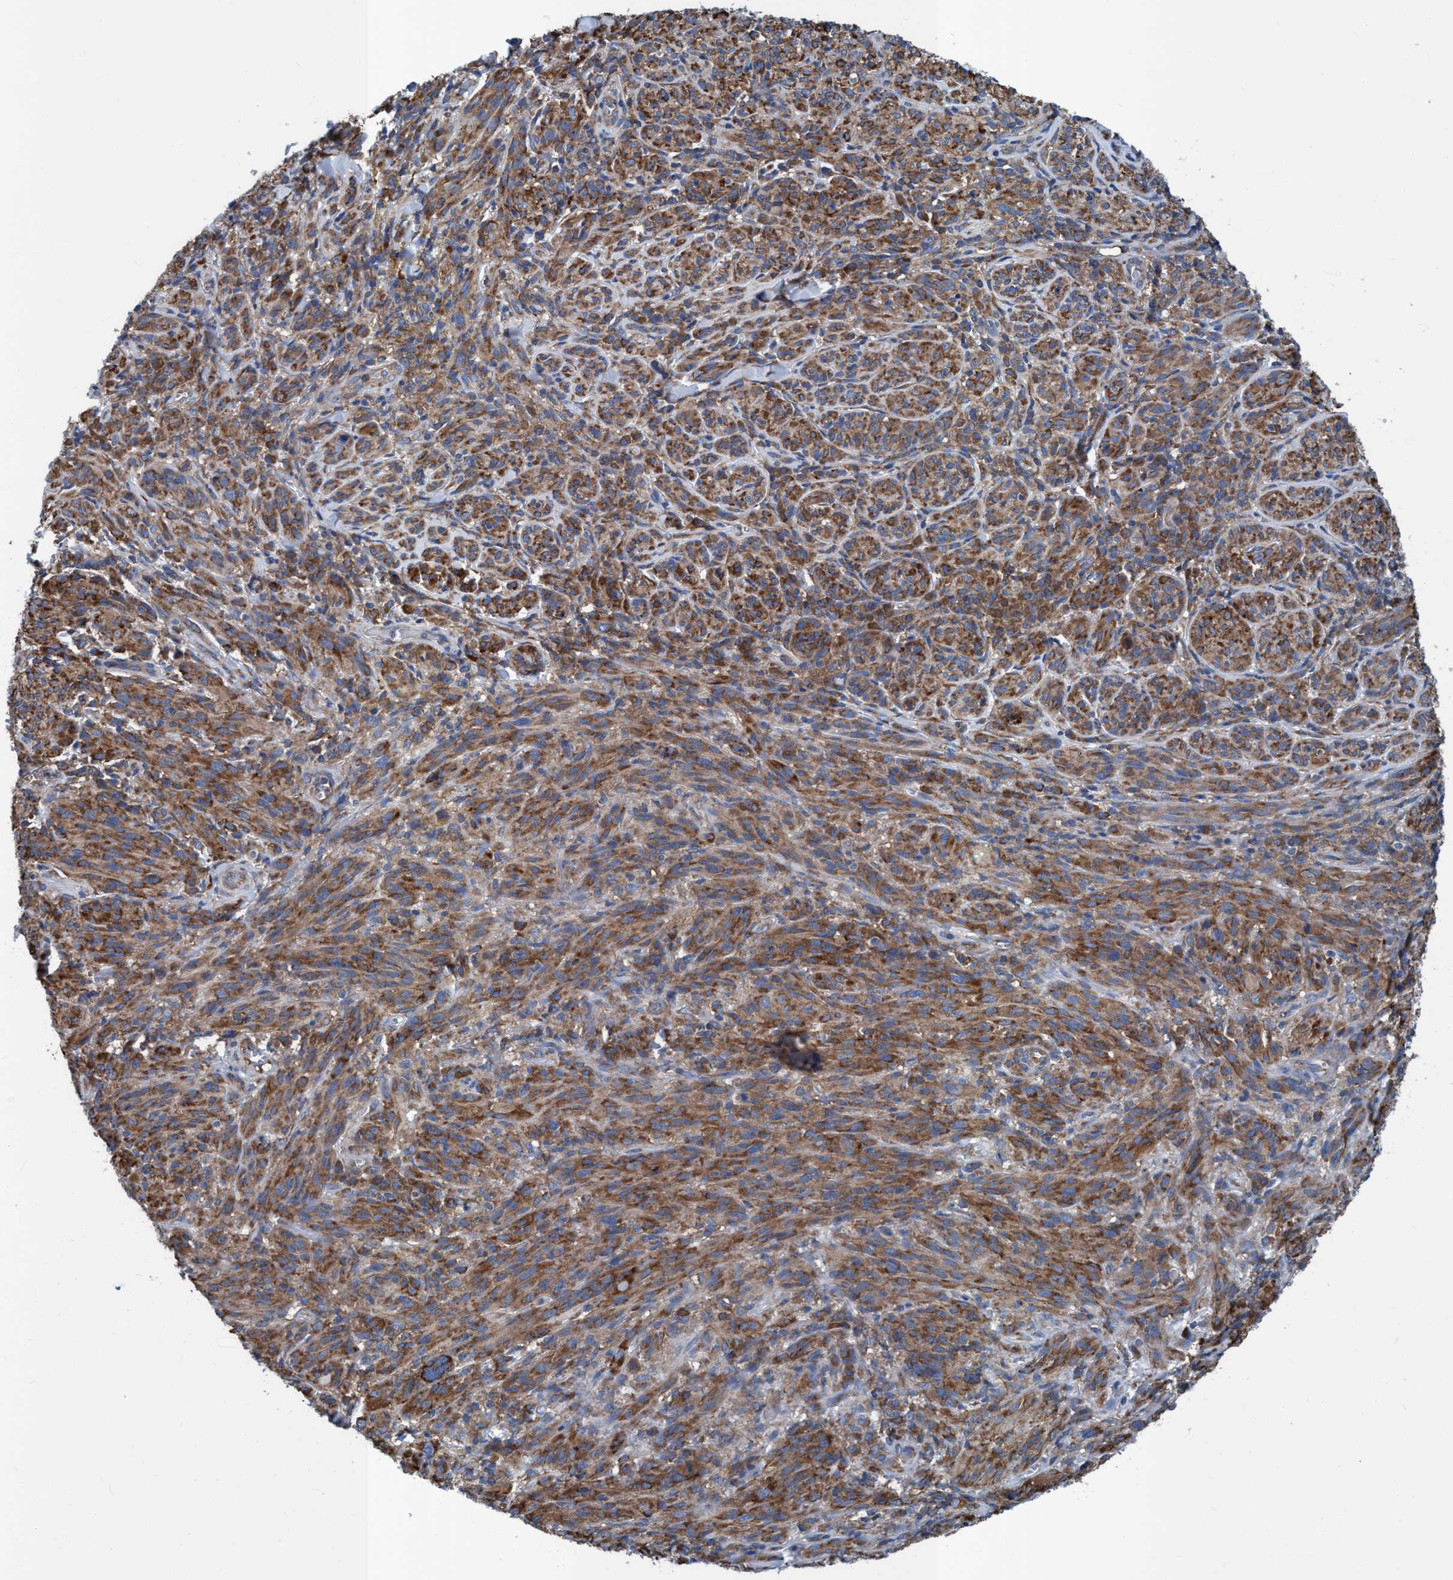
{"staining": {"intensity": "moderate", "quantity": ">75%", "location": "cytoplasmic/membranous"}, "tissue": "melanoma", "cell_type": "Tumor cells", "image_type": "cancer", "snomed": [{"axis": "morphology", "description": "Malignant melanoma, NOS"}, {"axis": "topography", "description": "Skin of head"}], "caption": "Immunohistochemical staining of human malignant melanoma reveals moderate cytoplasmic/membranous protein staining in approximately >75% of tumor cells.", "gene": "NMT1", "patient": {"sex": "male", "age": 96}}